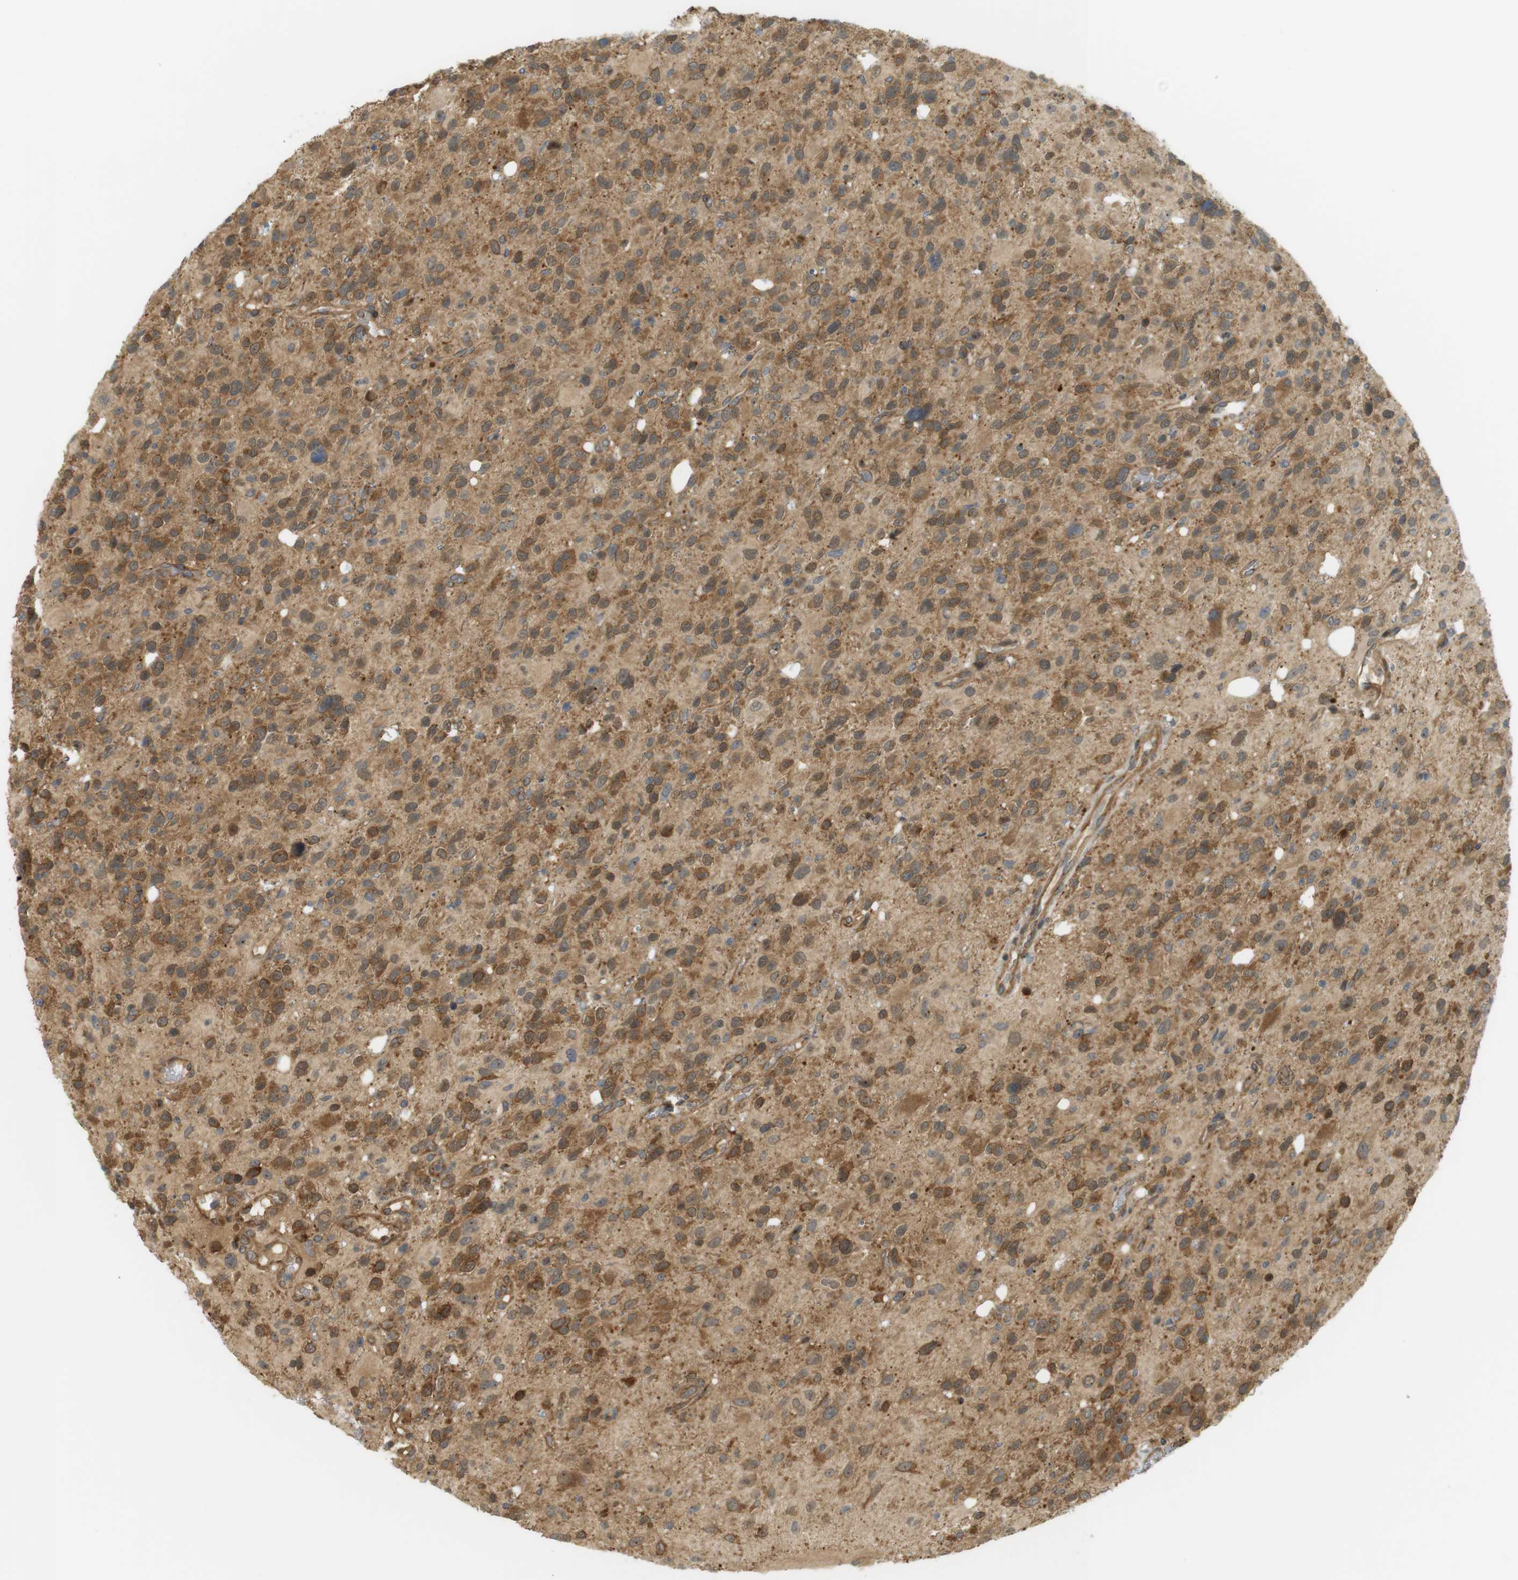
{"staining": {"intensity": "moderate", "quantity": ">75%", "location": "cytoplasmic/membranous,nuclear"}, "tissue": "glioma", "cell_type": "Tumor cells", "image_type": "cancer", "snomed": [{"axis": "morphology", "description": "Glioma, malignant, High grade"}, {"axis": "topography", "description": "Brain"}], "caption": "Immunohistochemistry (IHC) micrograph of human malignant glioma (high-grade) stained for a protein (brown), which reveals medium levels of moderate cytoplasmic/membranous and nuclear positivity in approximately >75% of tumor cells.", "gene": "PA2G4", "patient": {"sex": "male", "age": 48}}